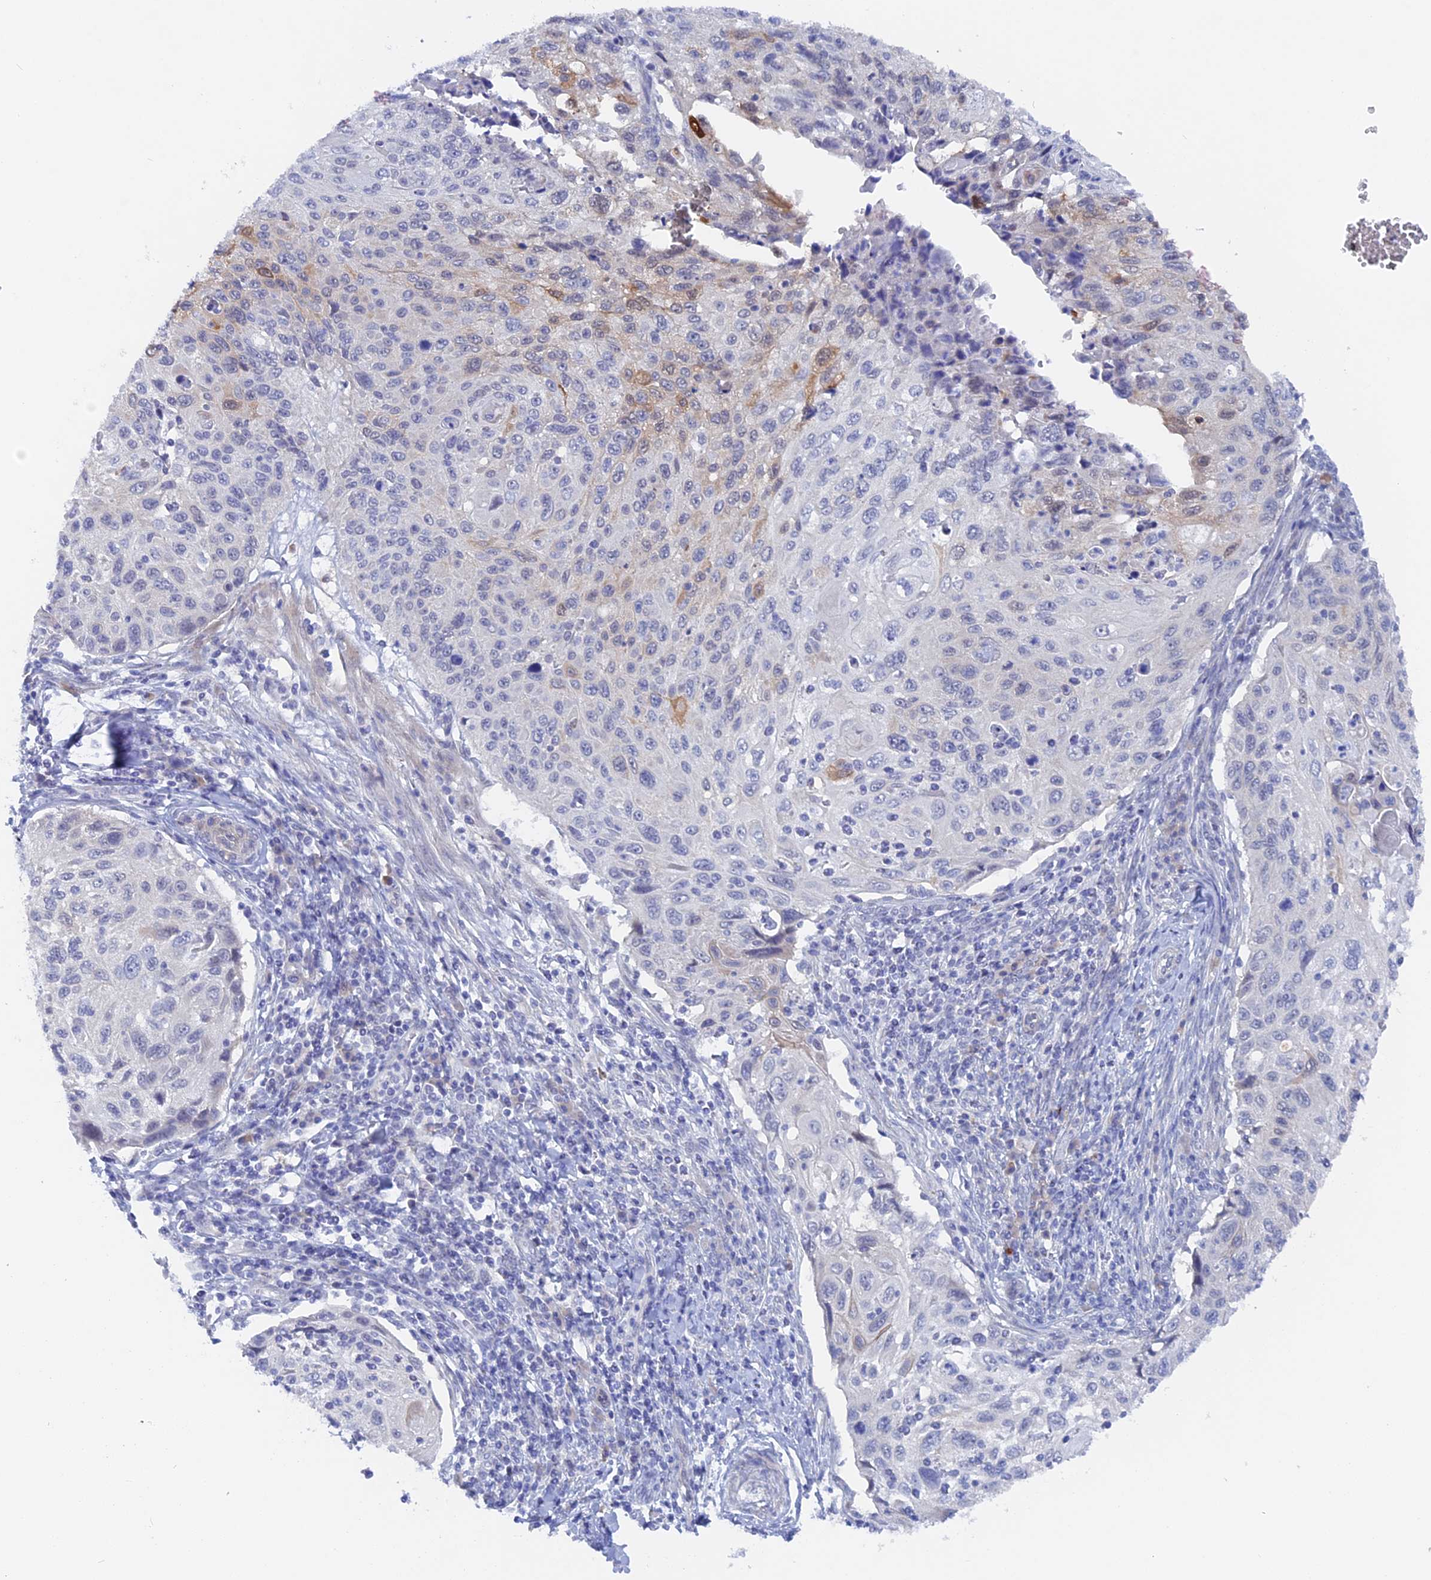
{"staining": {"intensity": "negative", "quantity": "none", "location": "none"}, "tissue": "cervical cancer", "cell_type": "Tumor cells", "image_type": "cancer", "snomed": [{"axis": "morphology", "description": "Squamous cell carcinoma, NOS"}, {"axis": "topography", "description": "Cervix"}], "caption": "Tumor cells show no significant protein positivity in squamous cell carcinoma (cervical).", "gene": "DACT3", "patient": {"sex": "female", "age": 70}}